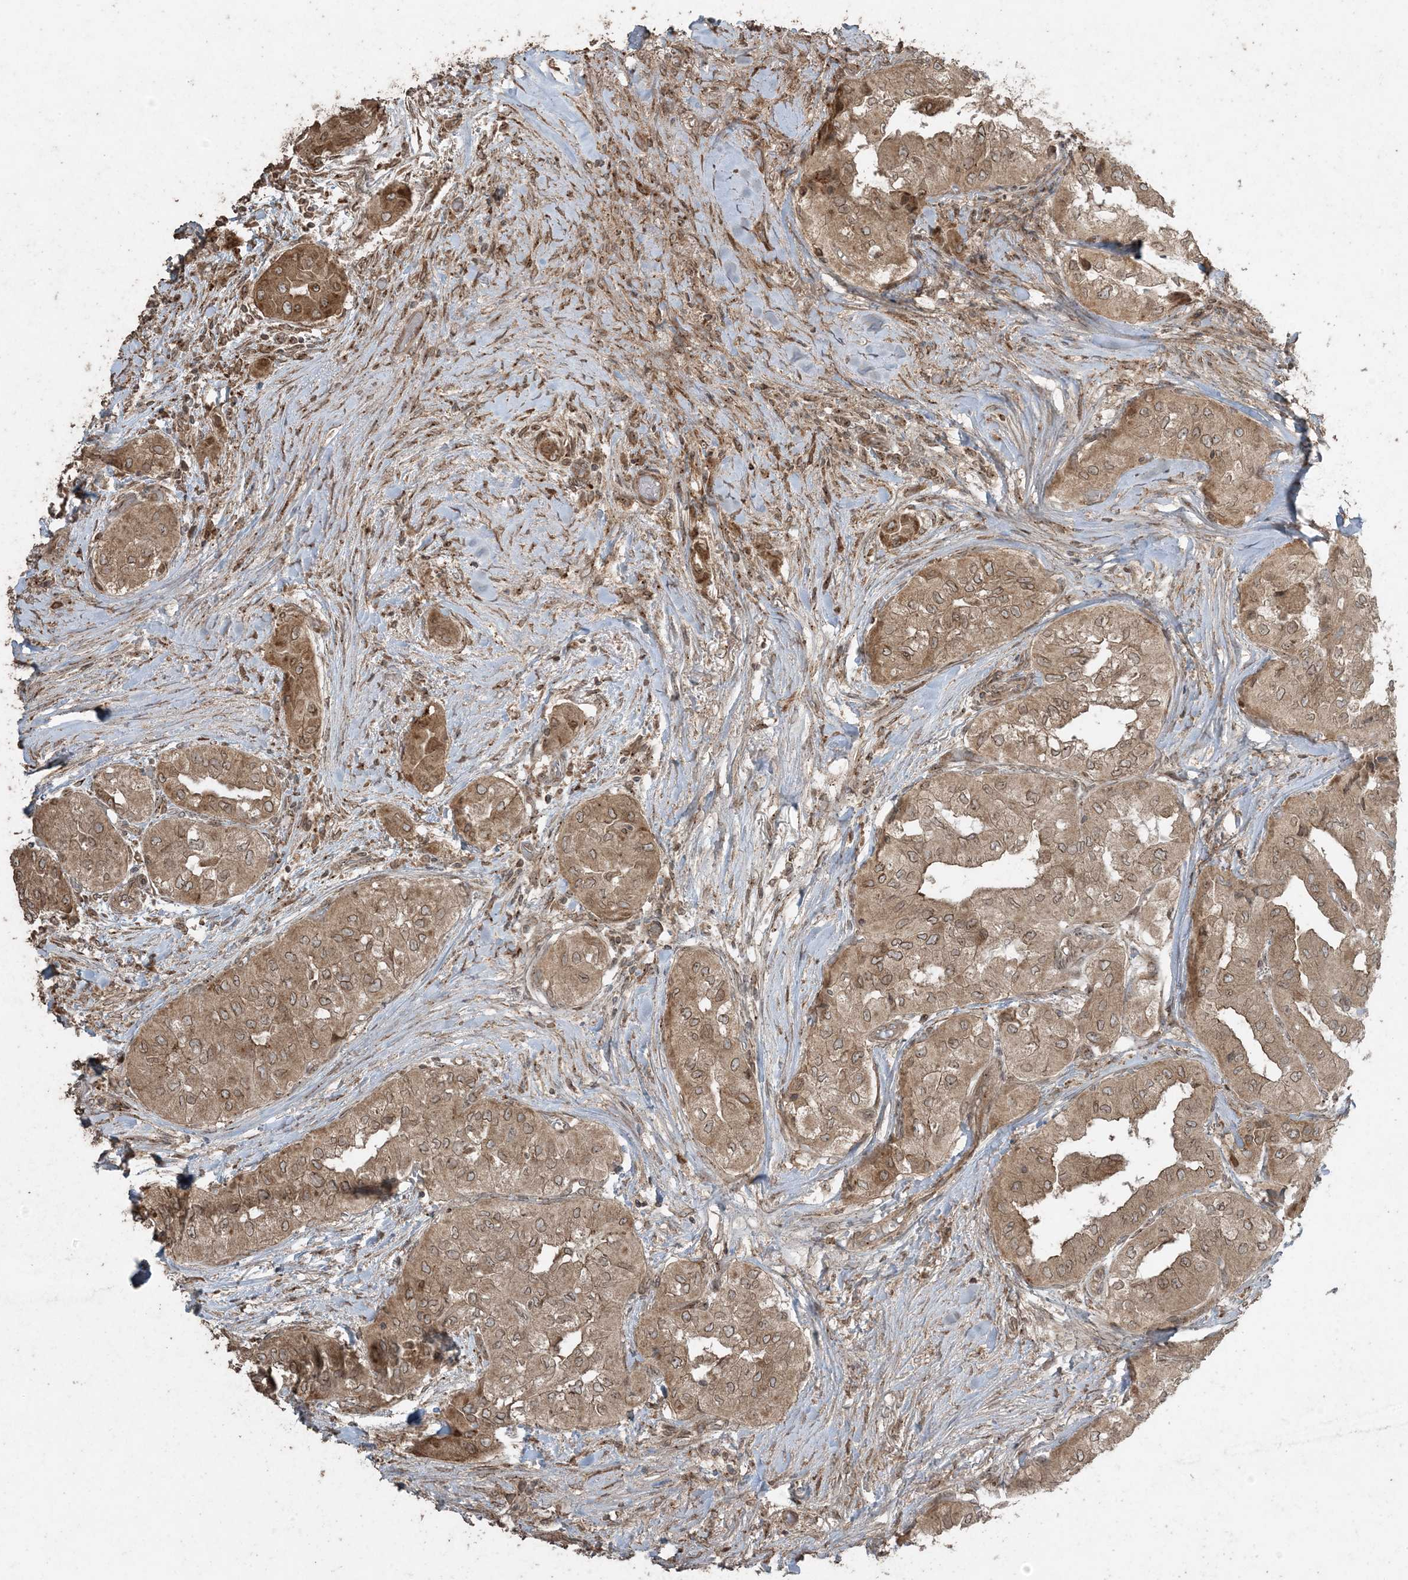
{"staining": {"intensity": "moderate", "quantity": ">75%", "location": "cytoplasmic/membranous,nuclear"}, "tissue": "thyroid cancer", "cell_type": "Tumor cells", "image_type": "cancer", "snomed": [{"axis": "morphology", "description": "Papillary adenocarcinoma, NOS"}, {"axis": "topography", "description": "Thyroid gland"}], "caption": "A micrograph of human papillary adenocarcinoma (thyroid) stained for a protein reveals moderate cytoplasmic/membranous and nuclear brown staining in tumor cells. (DAB (3,3'-diaminobenzidine) = brown stain, brightfield microscopy at high magnification).", "gene": "DDX19B", "patient": {"sex": "female", "age": 59}}